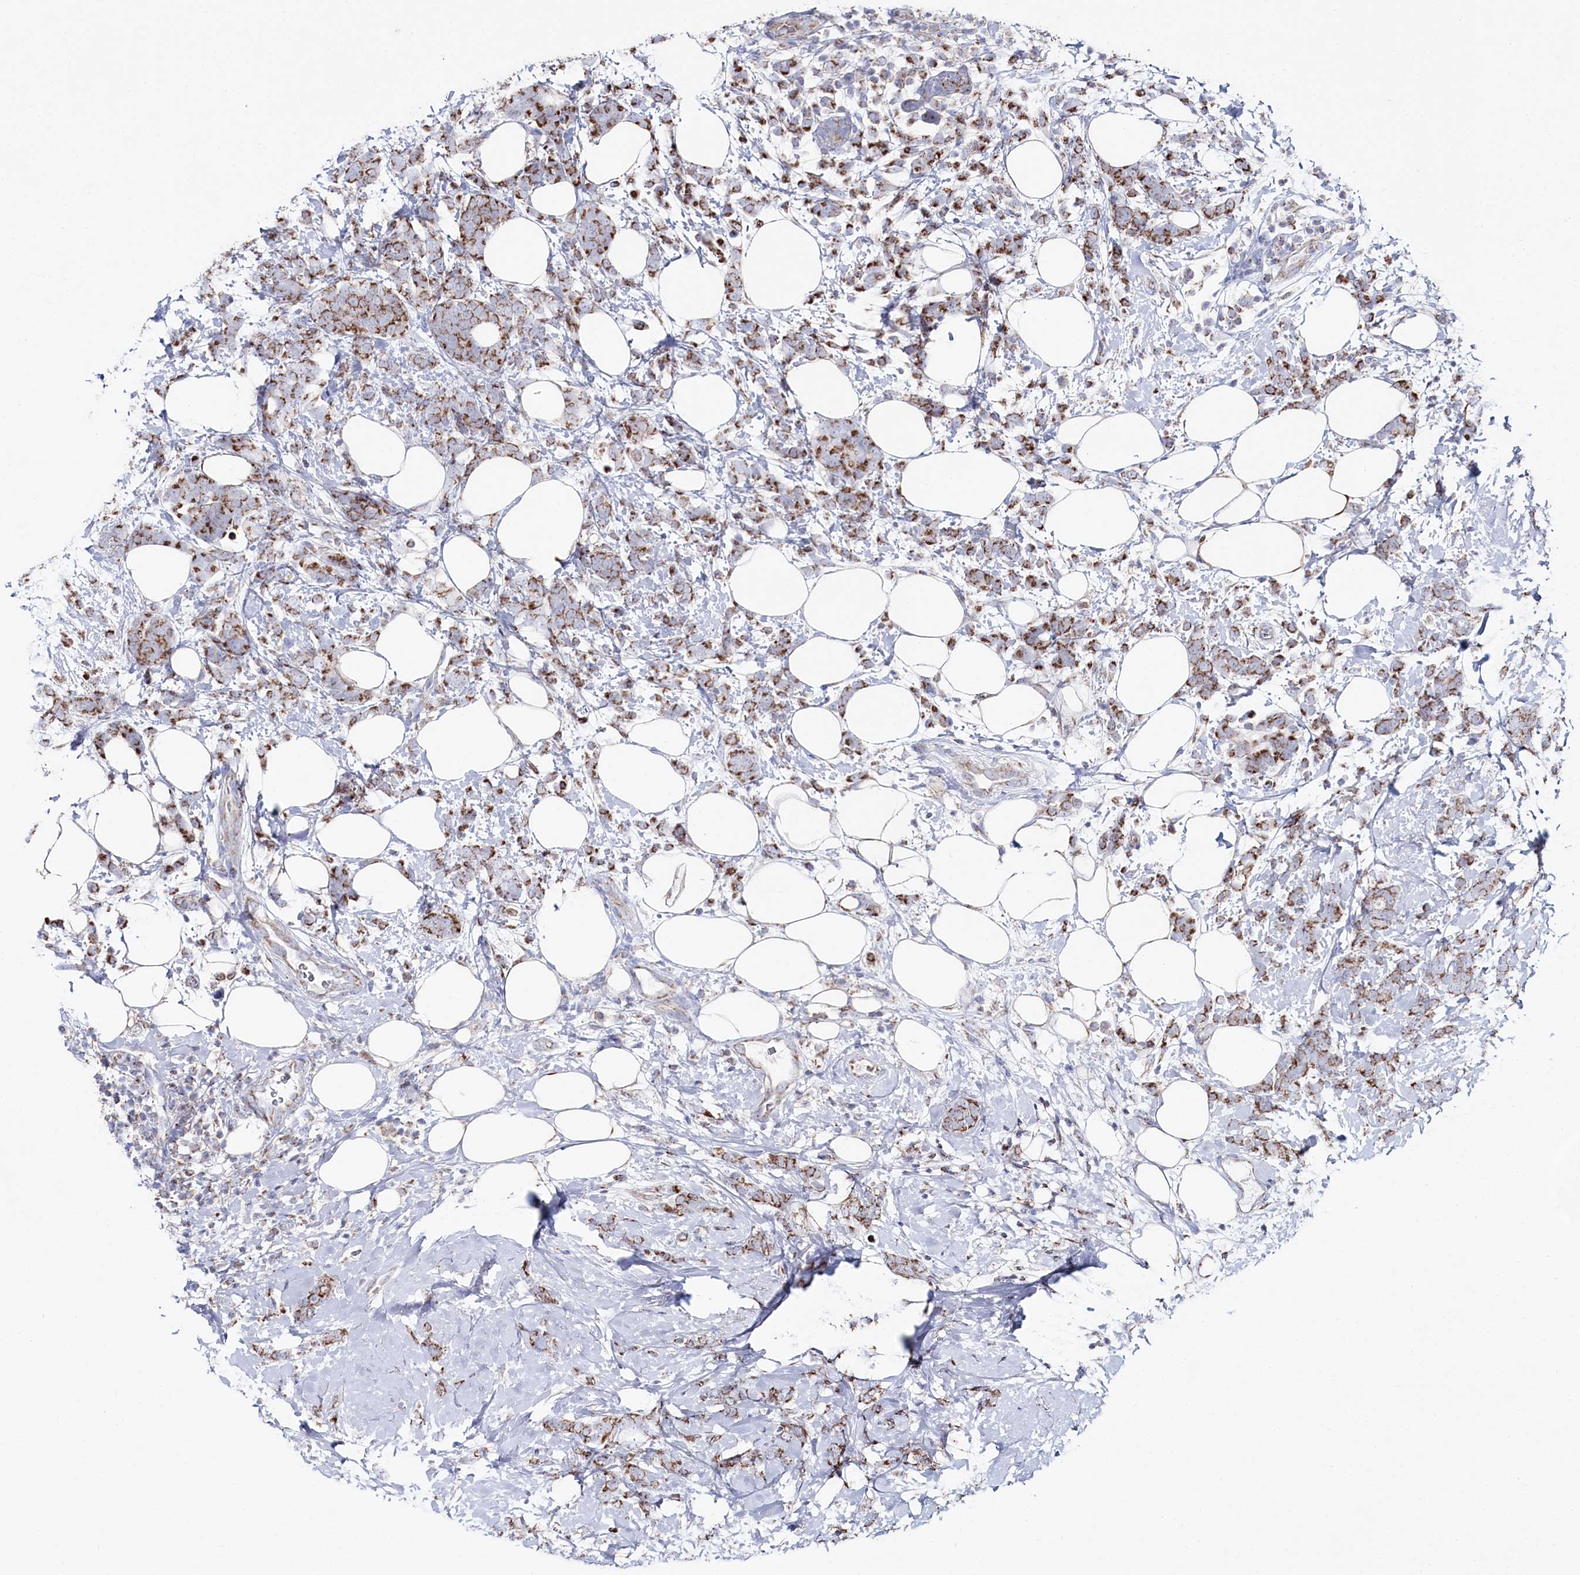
{"staining": {"intensity": "moderate", "quantity": ">75%", "location": "cytoplasmic/membranous"}, "tissue": "breast cancer", "cell_type": "Tumor cells", "image_type": "cancer", "snomed": [{"axis": "morphology", "description": "Lobular carcinoma"}, {"axis": "topography", "description": "Breast"}], "caption": "Brown immunohistochemical staining in breast cancer reveals moderate cytoplasmic/membranous staining in approximately >75% of tumor cells. Using DAB (brown) and hematoxylin (blue) stains, captured at high magnification using brightfield microscopy.", "gene": "GLS2", "patient": {"sex": "female", "age": 58}}